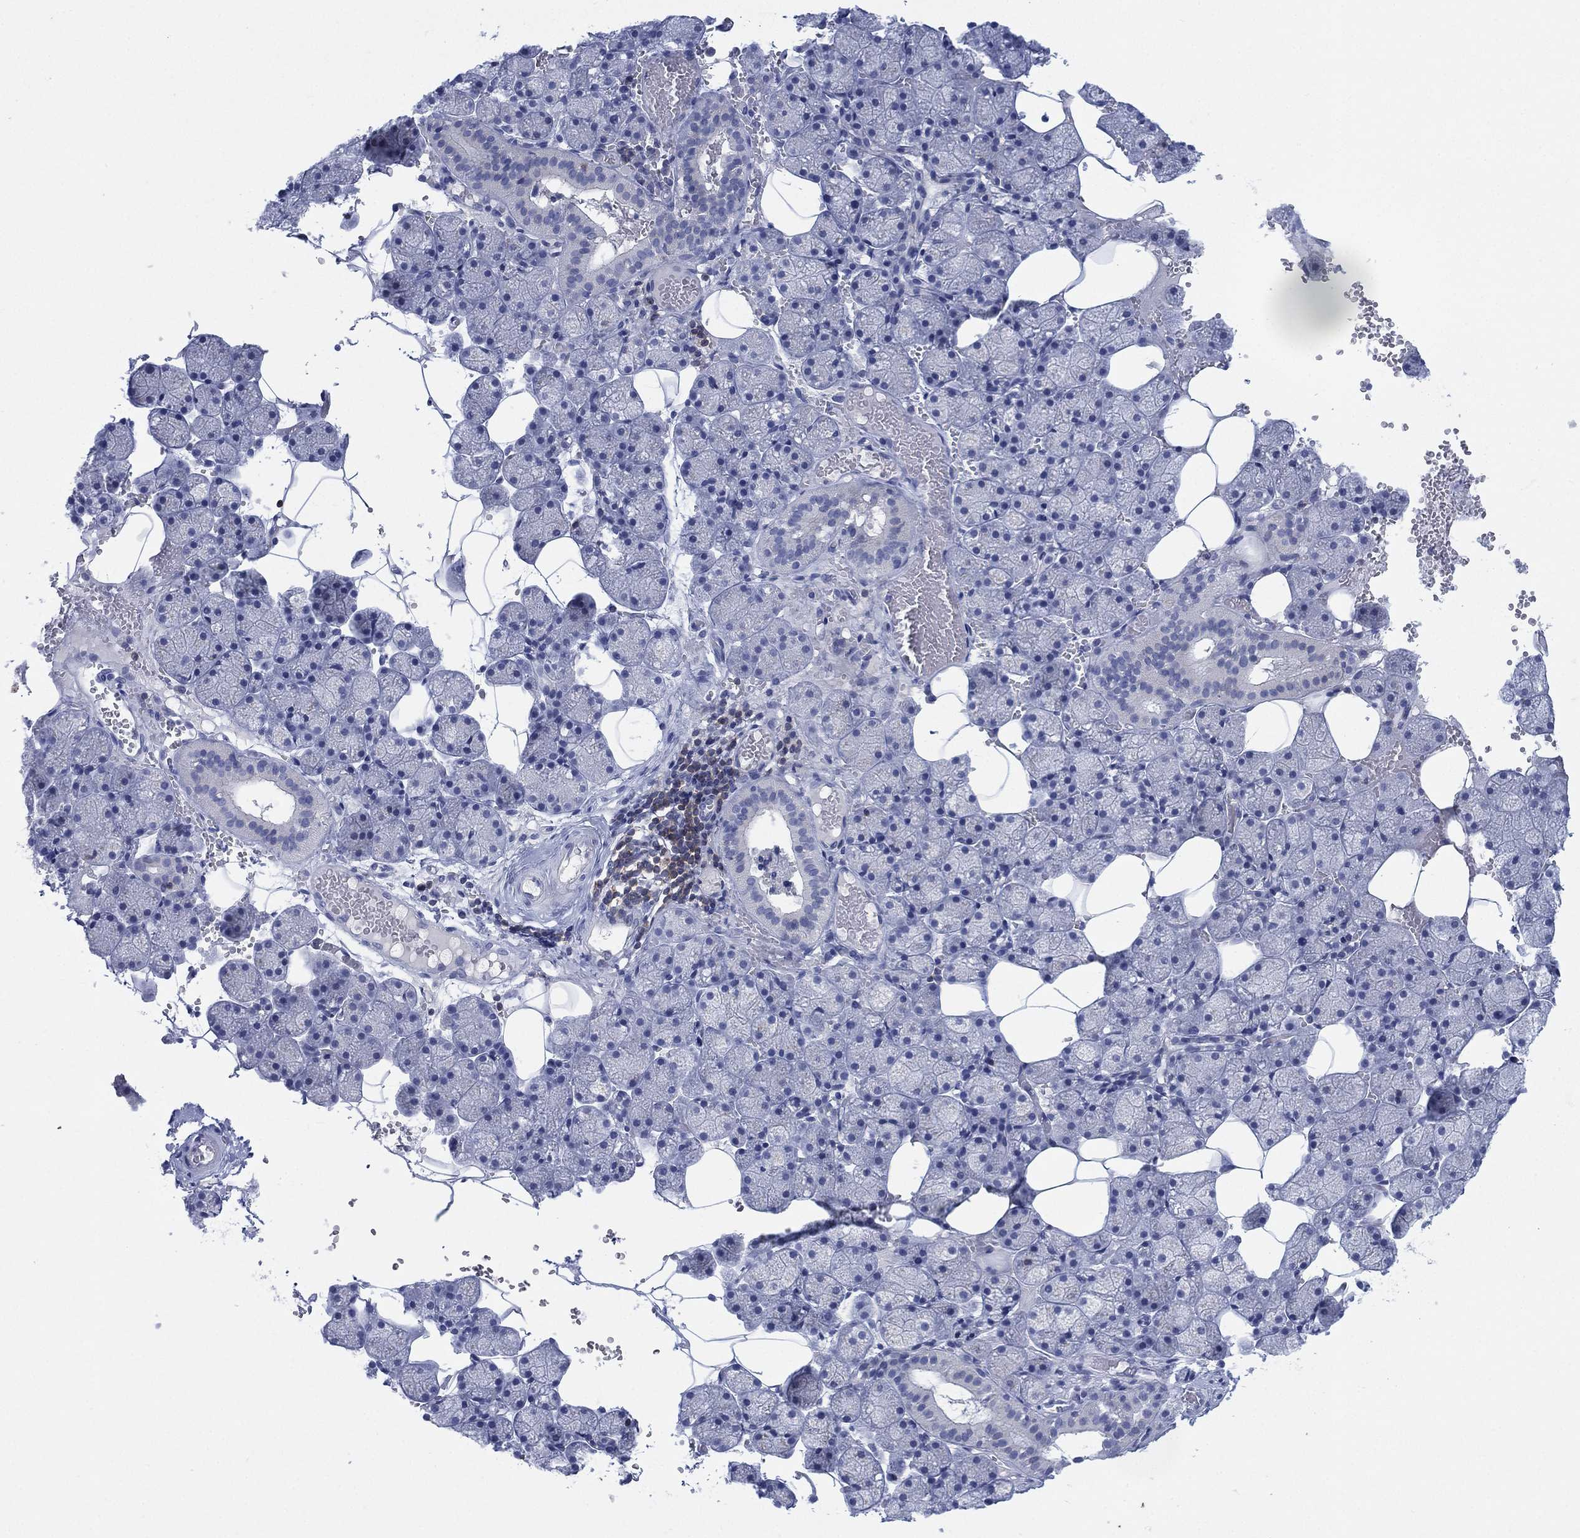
{"staining": {"intensity": "negative", "quantity": "none", "location": "none"}, "tissue": "salivary gland", "cell_type": "Glandular cells", "image_type": "normal", "snomed": [{"axis": "morphology", "description": "Normal tissue, NOS"}, {"axis": "topography", "description": "Salivary gland"}], "caption": "A histopathology image of salivary gland stained for a protein reveals no brown staining in glandular cells. (DAB immunohistochemistry with hematoxylin counter stain).", "gene": "SEPTIN1", "patient": {"sex": "male", "age": 38}}